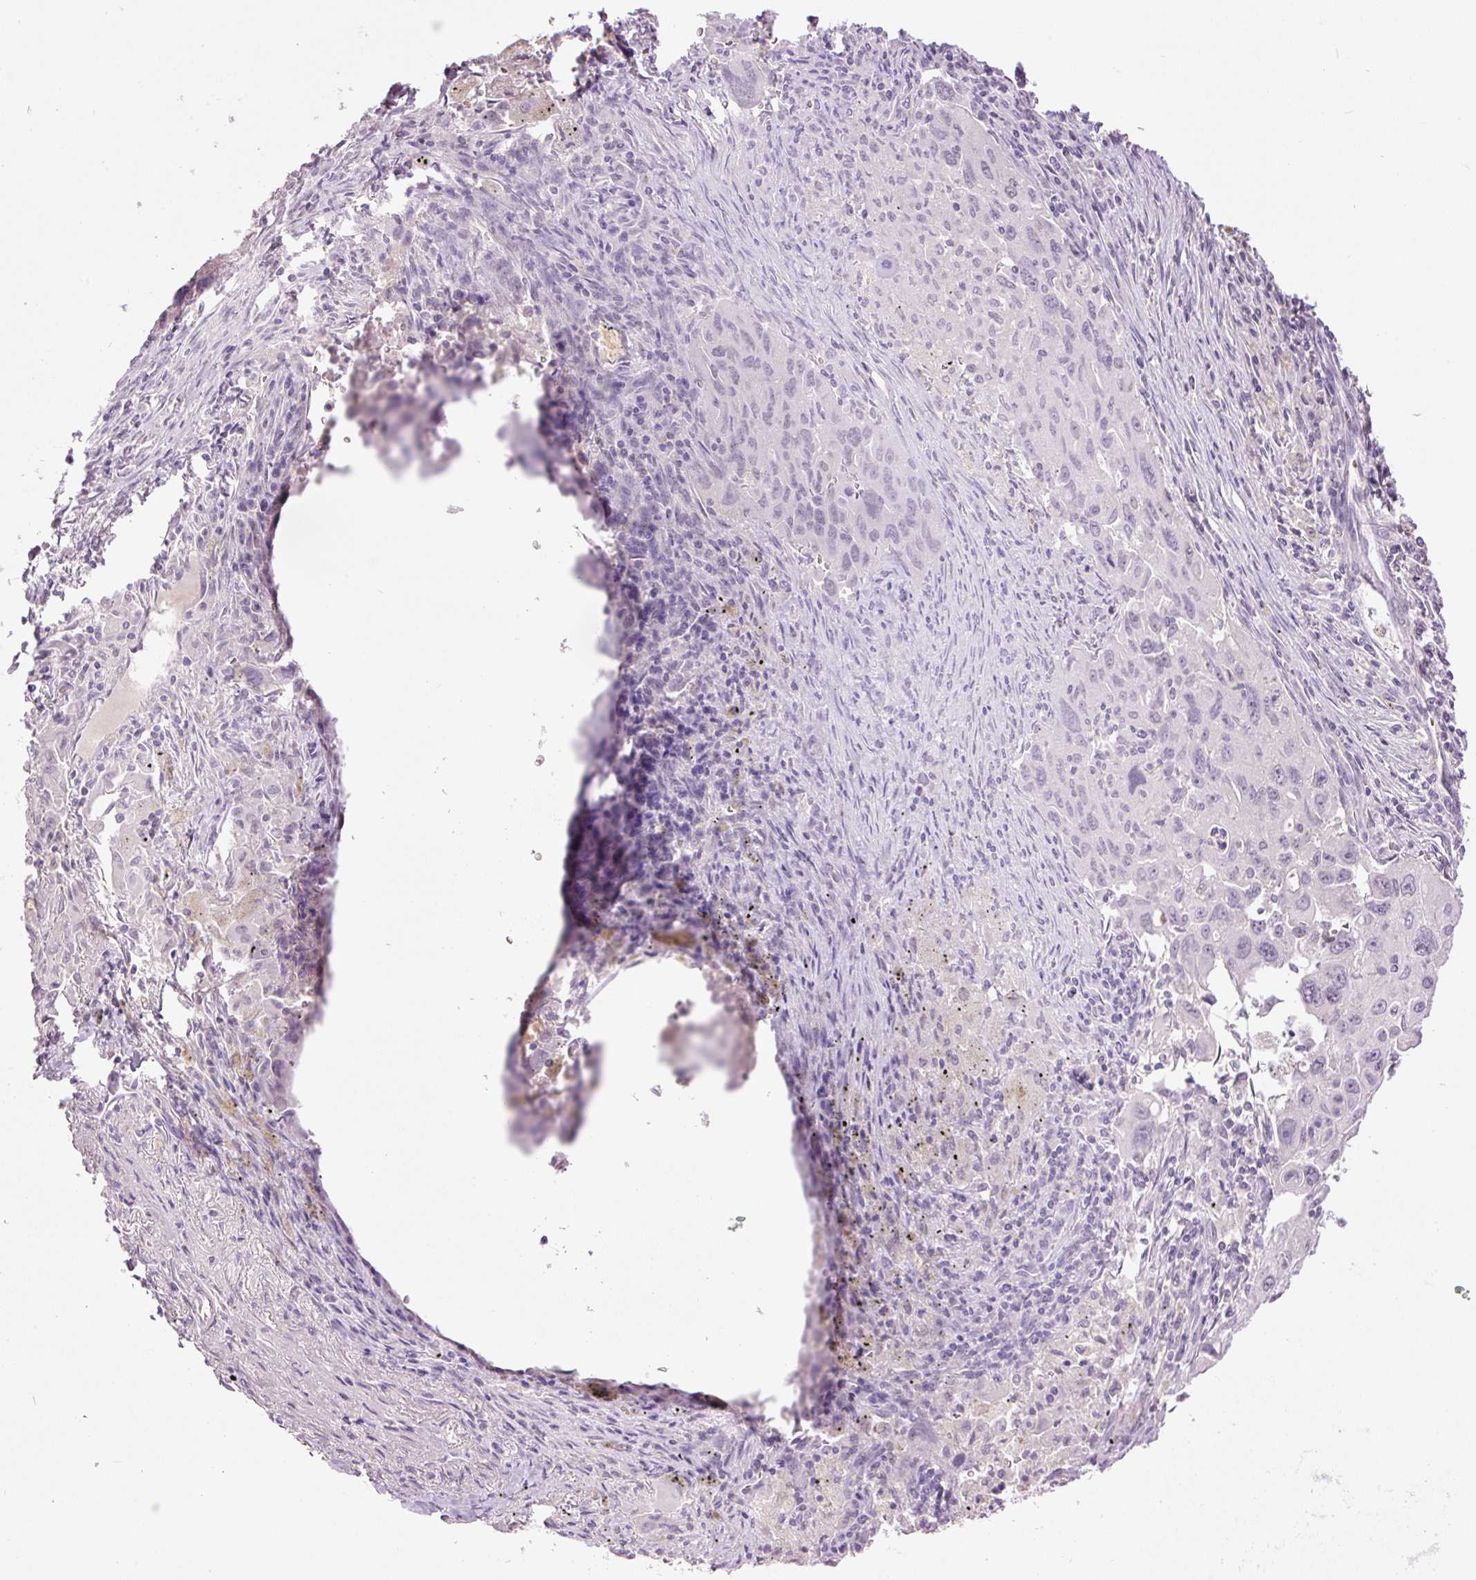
{"staining": {"intensity": "negative", "quantity": "none", "location": "none"}, "tissue": "lung cancer", "cell_type": "Tumor cells", "image_type": "cancer", "snomed": [{"axis": "morphology", "description": "Adenocarcinoma, NOS"}, {"axis": "morphology", "description": "Adenocarcinoma, metastatic, NOS"}, {"axis": "topography", "description": "Lymph node"}, {"axis": "topography", "description": "Lung"}], "caption": "An image of lung adenocarcinoma stained for a protein demonstrates no brown staining in tumor cells.", "gene": "LY6G6D", "patient": {"sex": "female", "age": 42}}